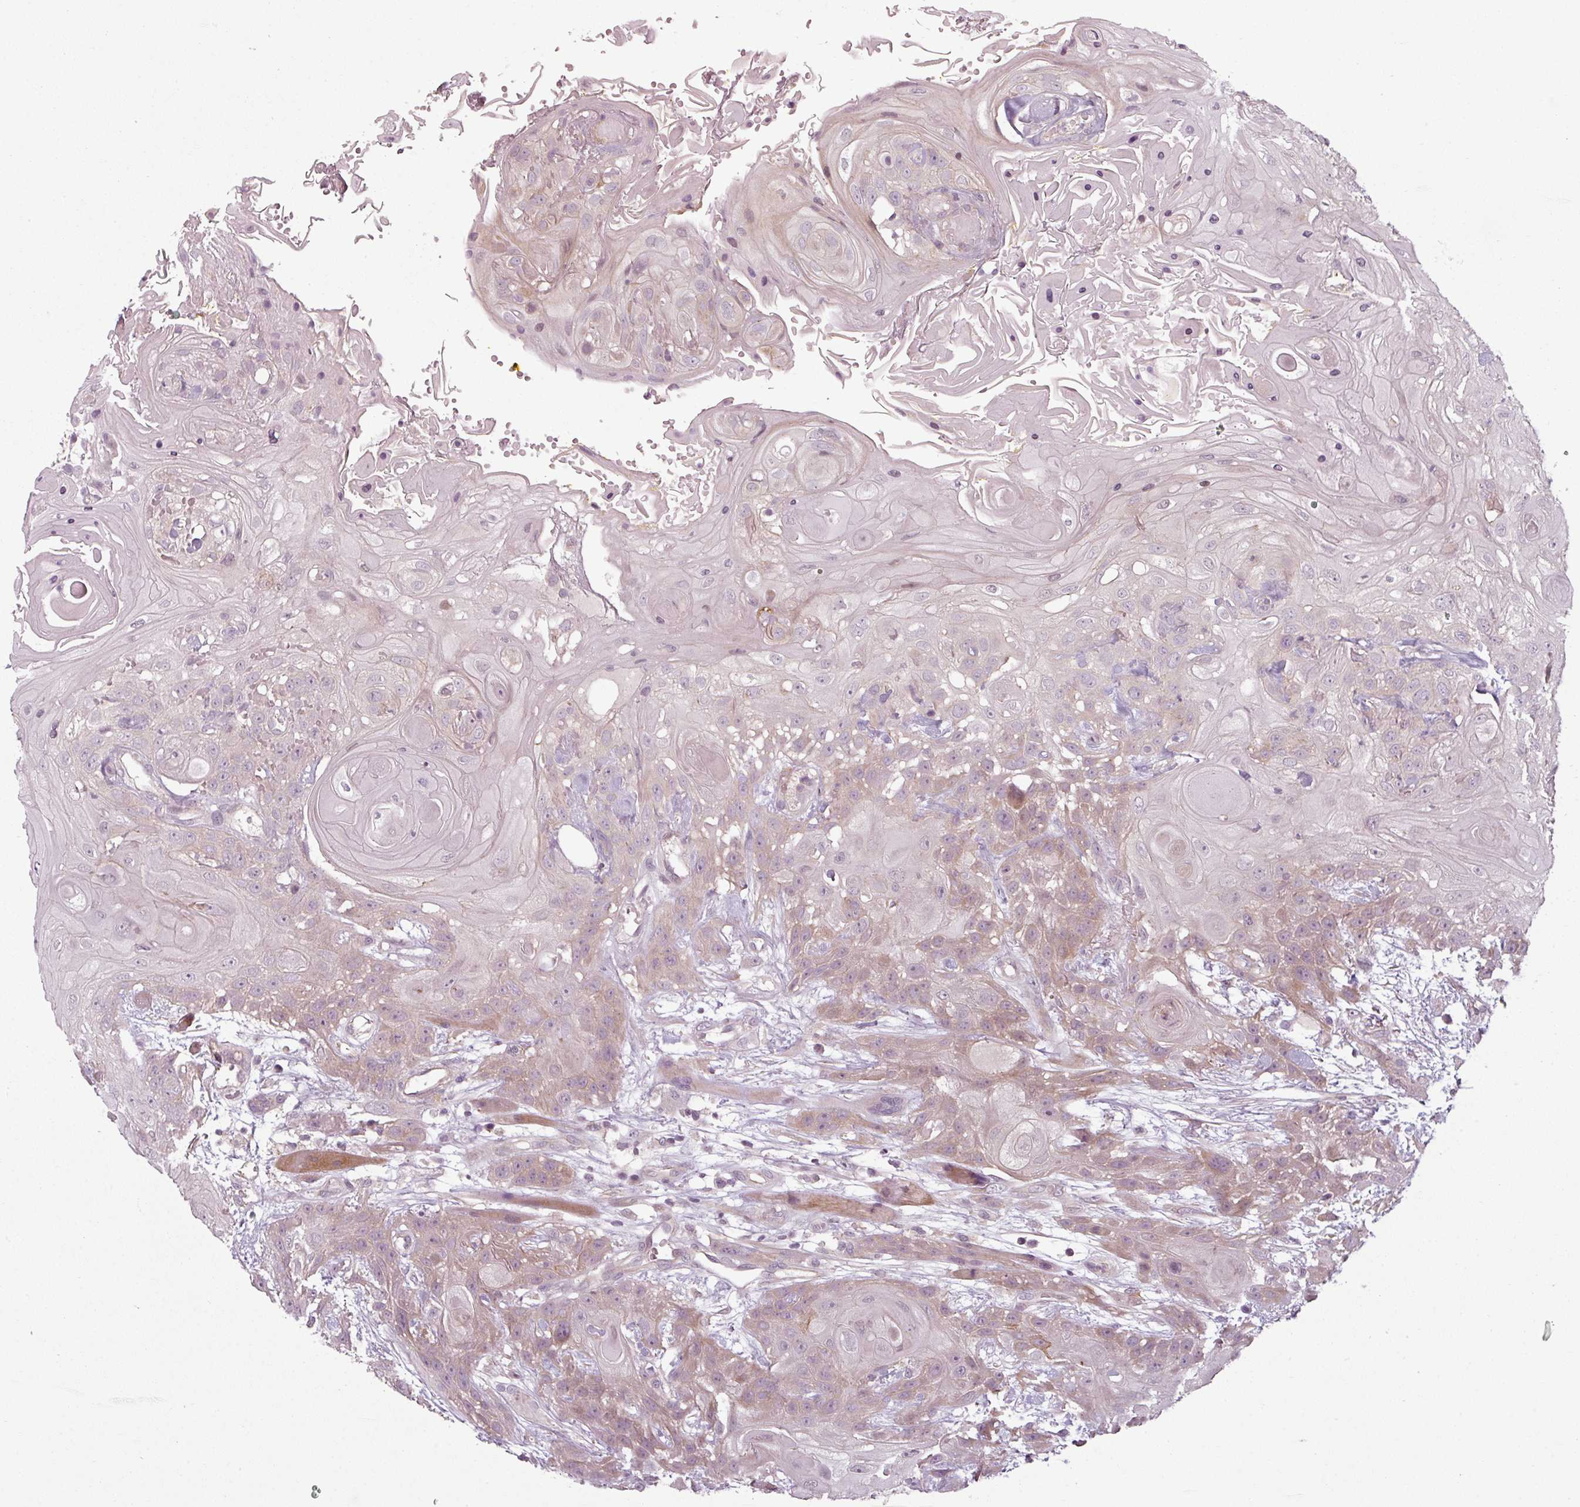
{"staining": {"intensity": "moderate", "quantity": "<25%", "location": "cytoplasmic/membranous"}, "tissue": "head and neck cancer", "cell_type": "Tumor cells", "image_type": "cancer", "snomed": [{"axis": "morphology", "description": "Squamous cell carcinoma, NOS"}, {"axis": "topography", "description": "Head-Neck"}], "caption": "Protein staining by immunohistochemistry (IHC) demonstrates moderate cytoplasmic/membranous positivity in approximately <25% of tumor cells in head and neck cancer. (IHC, brightfield microscopy, high magnification).", "gene": "SLC16A9", "patient": {"sex": "female", "age": 43}}